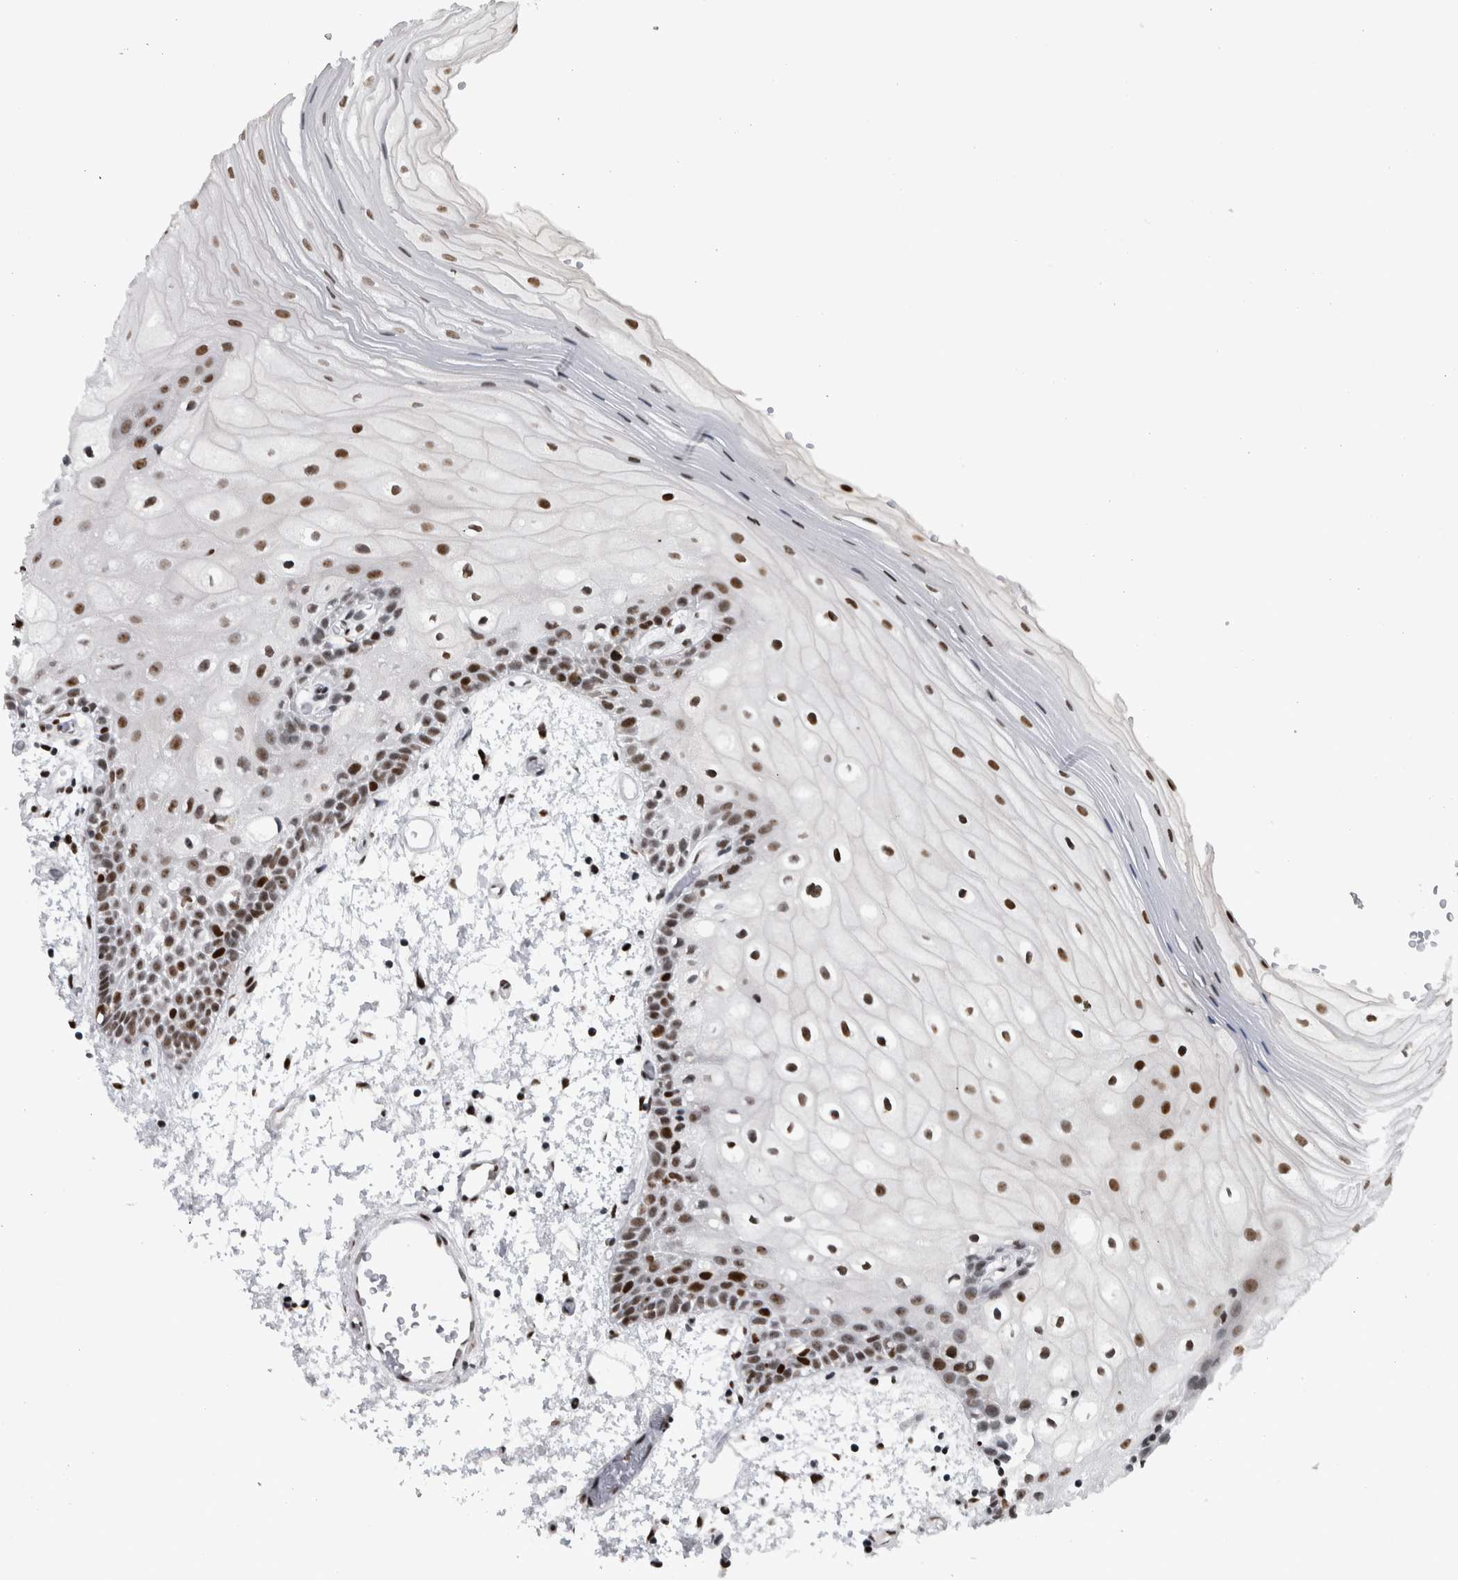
{"staining": {"intensity": "strong", "quantity": ">75%", "location": "nuclear"}, "tissue": "oral mucosa", "cell_type": "Squamous epithelial cells", "image_type": "normal", "snomed": [{"axis": "morphology", "description": "Normal tissue, NOS"}, {"axis": "topography", "description": "Oral tissue"}], "caption": "This is a histology image of IHC staining of benign oral mucosa, which shows strong expression in the nuclear of squamous epithelial cells.", "gene": "TOP2B", "patient": {"sex": "male", "age": 52}}